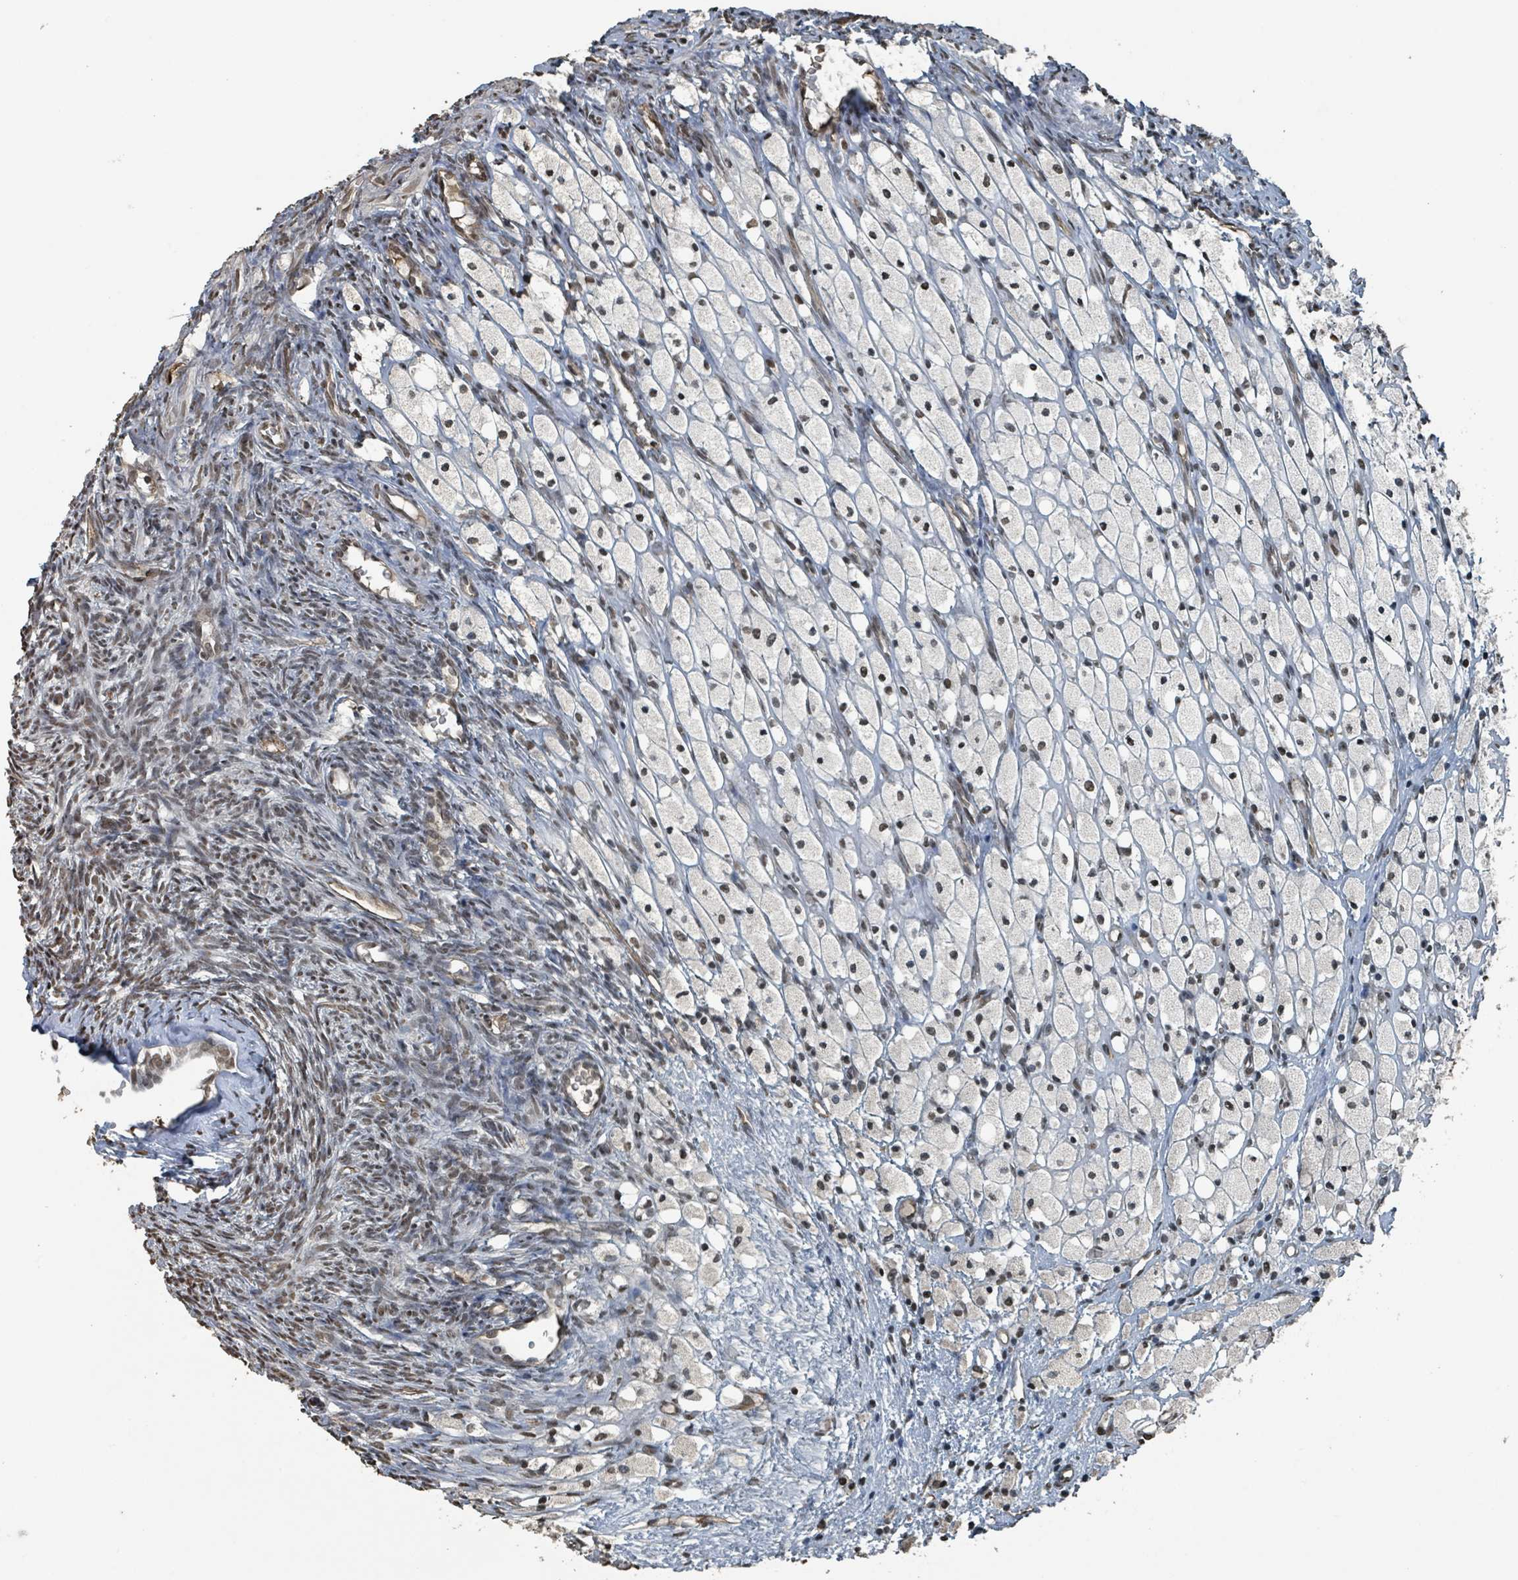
{"staining": {"intensity": "moderate", "quantity": "<25%", "location": "nuclear"}, "tissue": "ovary", "cell_type": "Ovarian stroma cells", "image_type": "normal", "snomed": [{"axis": "morphology", "description": "Normal tissue, NOS"}, {"axis": "topography", "description": "Ovary"}], "caption": "This is a histology image of IHC staining of unremarkable ovary, which shows moderate positivity in the nuclear of ovarian stroma cells.", "gene": "PHIP", "patient": {"sex": "female", "age": 51}}